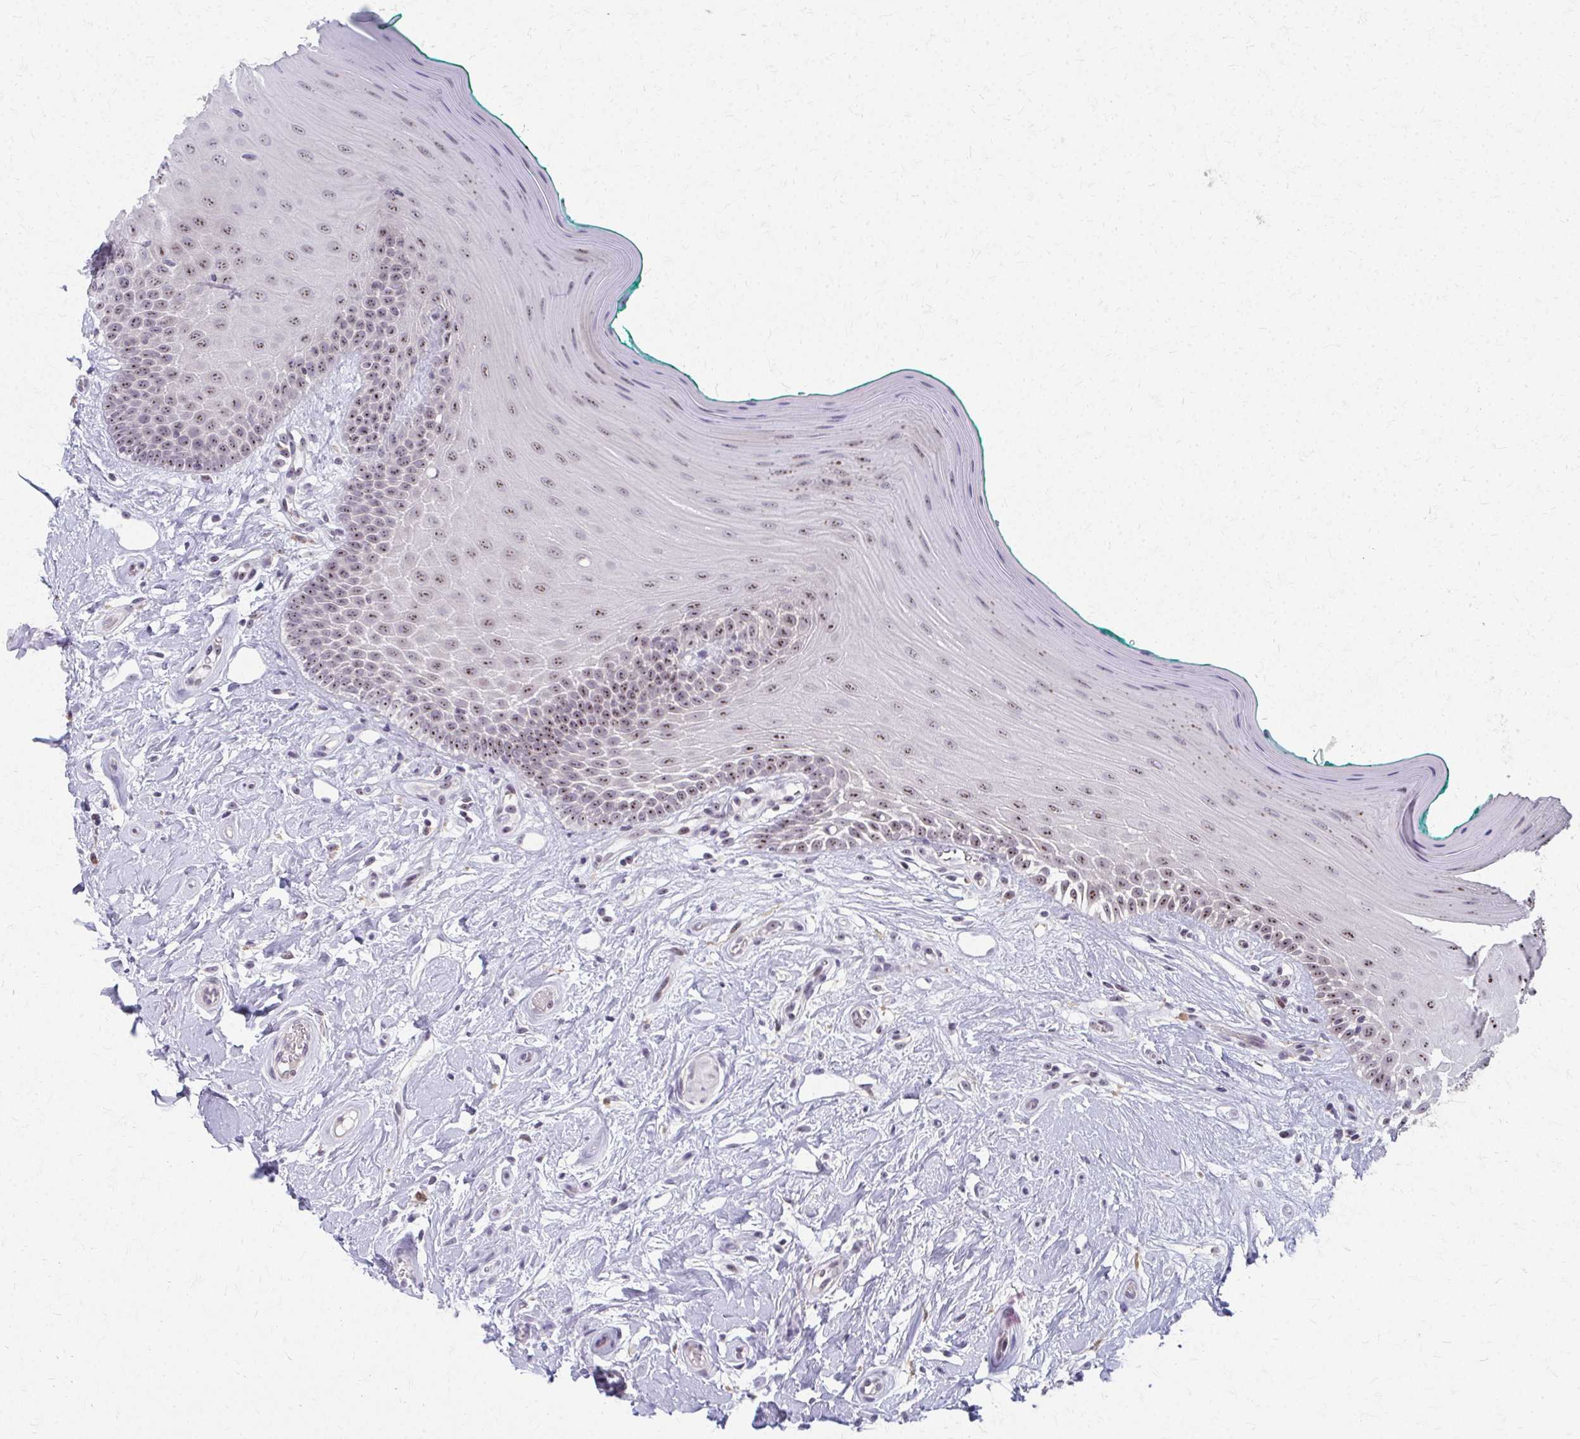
{"staining": {"intensity": "moderate", "quantity": "25%-75%", "location": "nuclear"}, "tissue": "oral mucosa", "cell_type": "Squamous epithelial cells", "image_type": "normal", "snomed": [{"axis": "morphology", "description": "Normal tissue, NOS"}, {"axis": "topography", "description": "Oral tissue"}], "caption": "Moderate nuclear positivity for a protein is present in approximately 25%-75% of squamous epithelial cells of unremarkable oral mucosa using immunohistochemistry (IHC).", "gene": "NUDT16", "patient": {"sex": "female", "age": 40}}